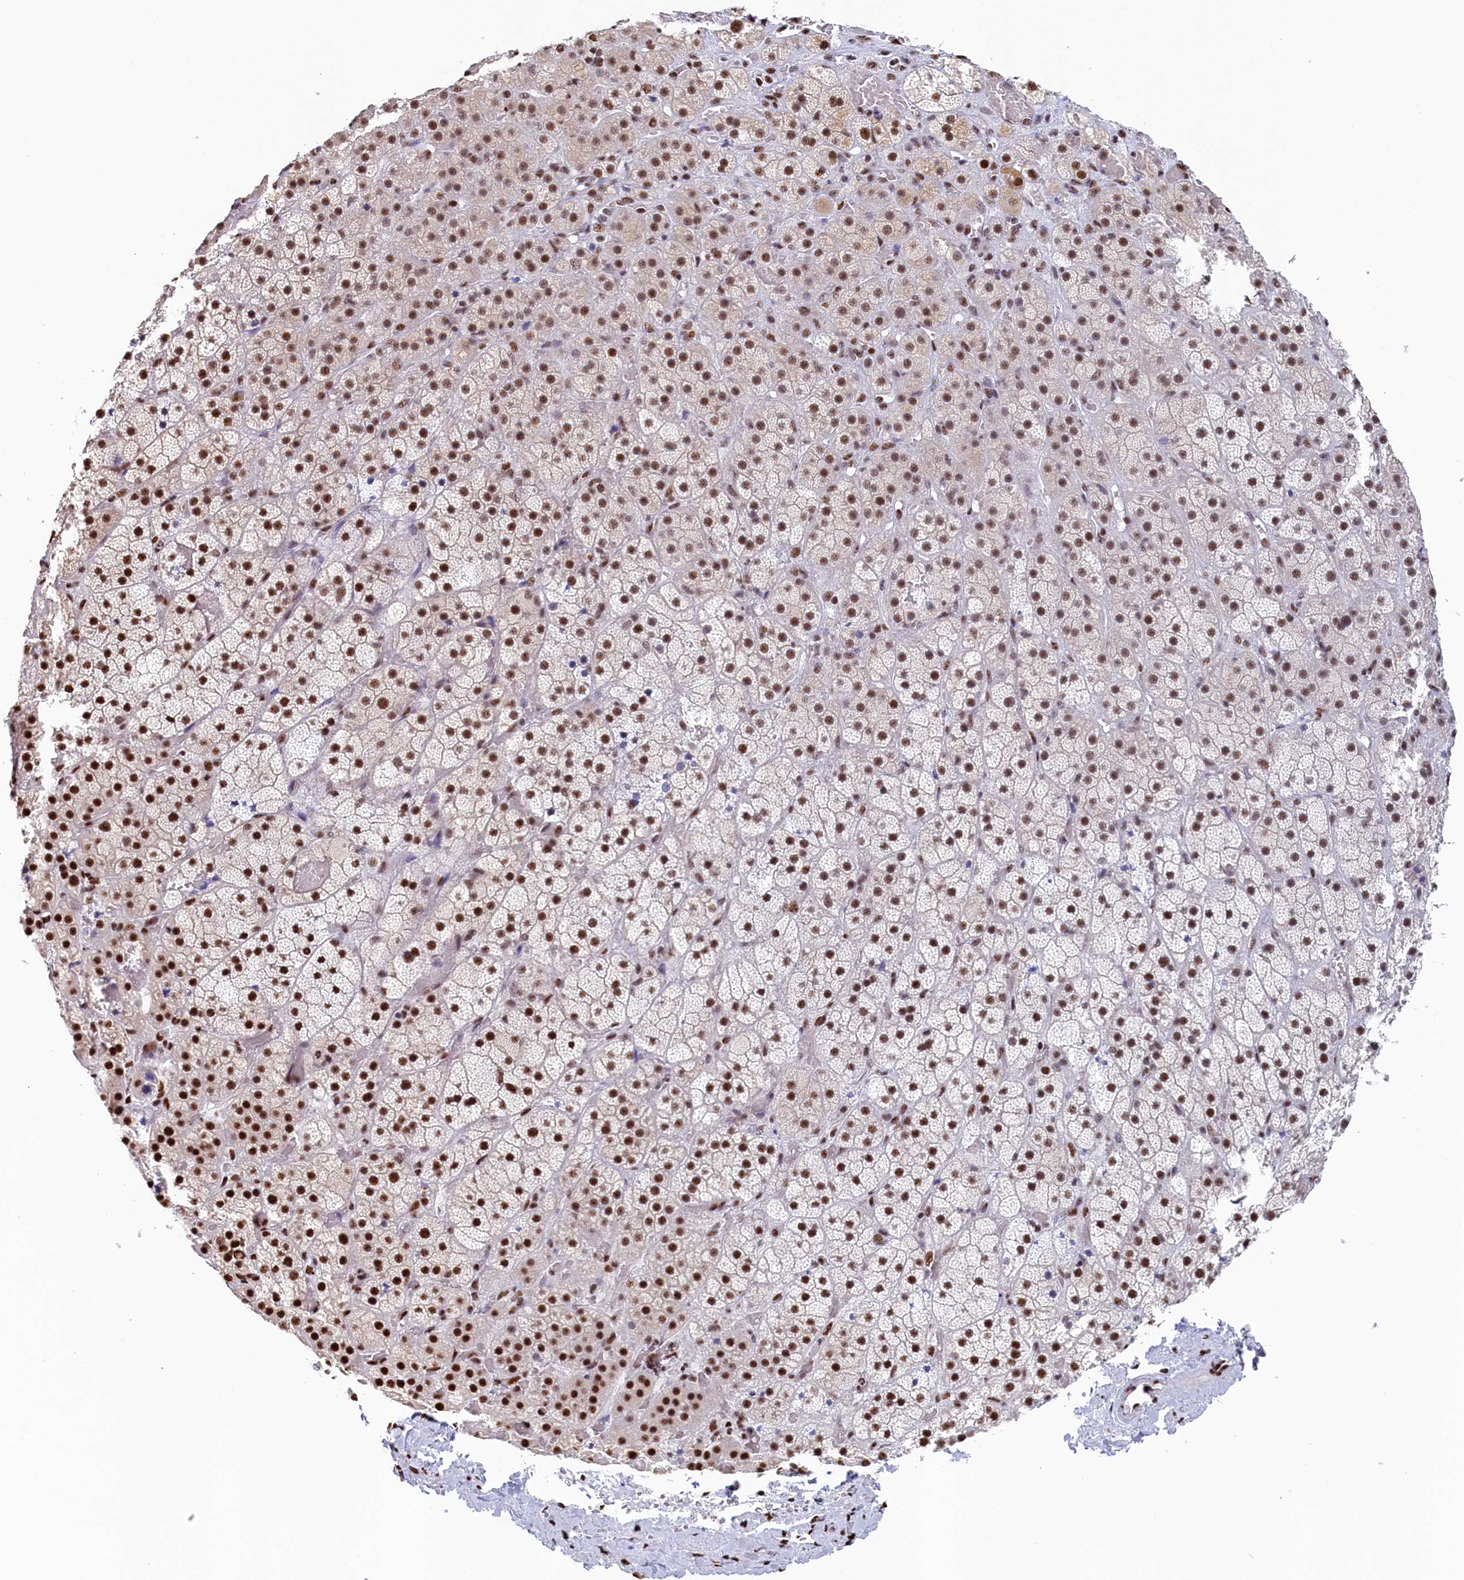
{"staining": {"intensity": "strong", "quantity": ">75%", "location": "nuclear"}, "tissue": "adrenal gland", "cell_type": "Glandular cells", "image_type": "normal", "snomed": [{"axis": "morphology", "description": "Normal tissue, NOS"}, {"axis": "topography", "description": "Adrenal gland"}], "caption": "IHC of benign human adrenal gland displays high levels of strong nuclear staining in about >75% of glandular cells. Nuclei are stained in blue.", "gene": "MOSPD3", "patient": {"sex": "male", "age": 57}}